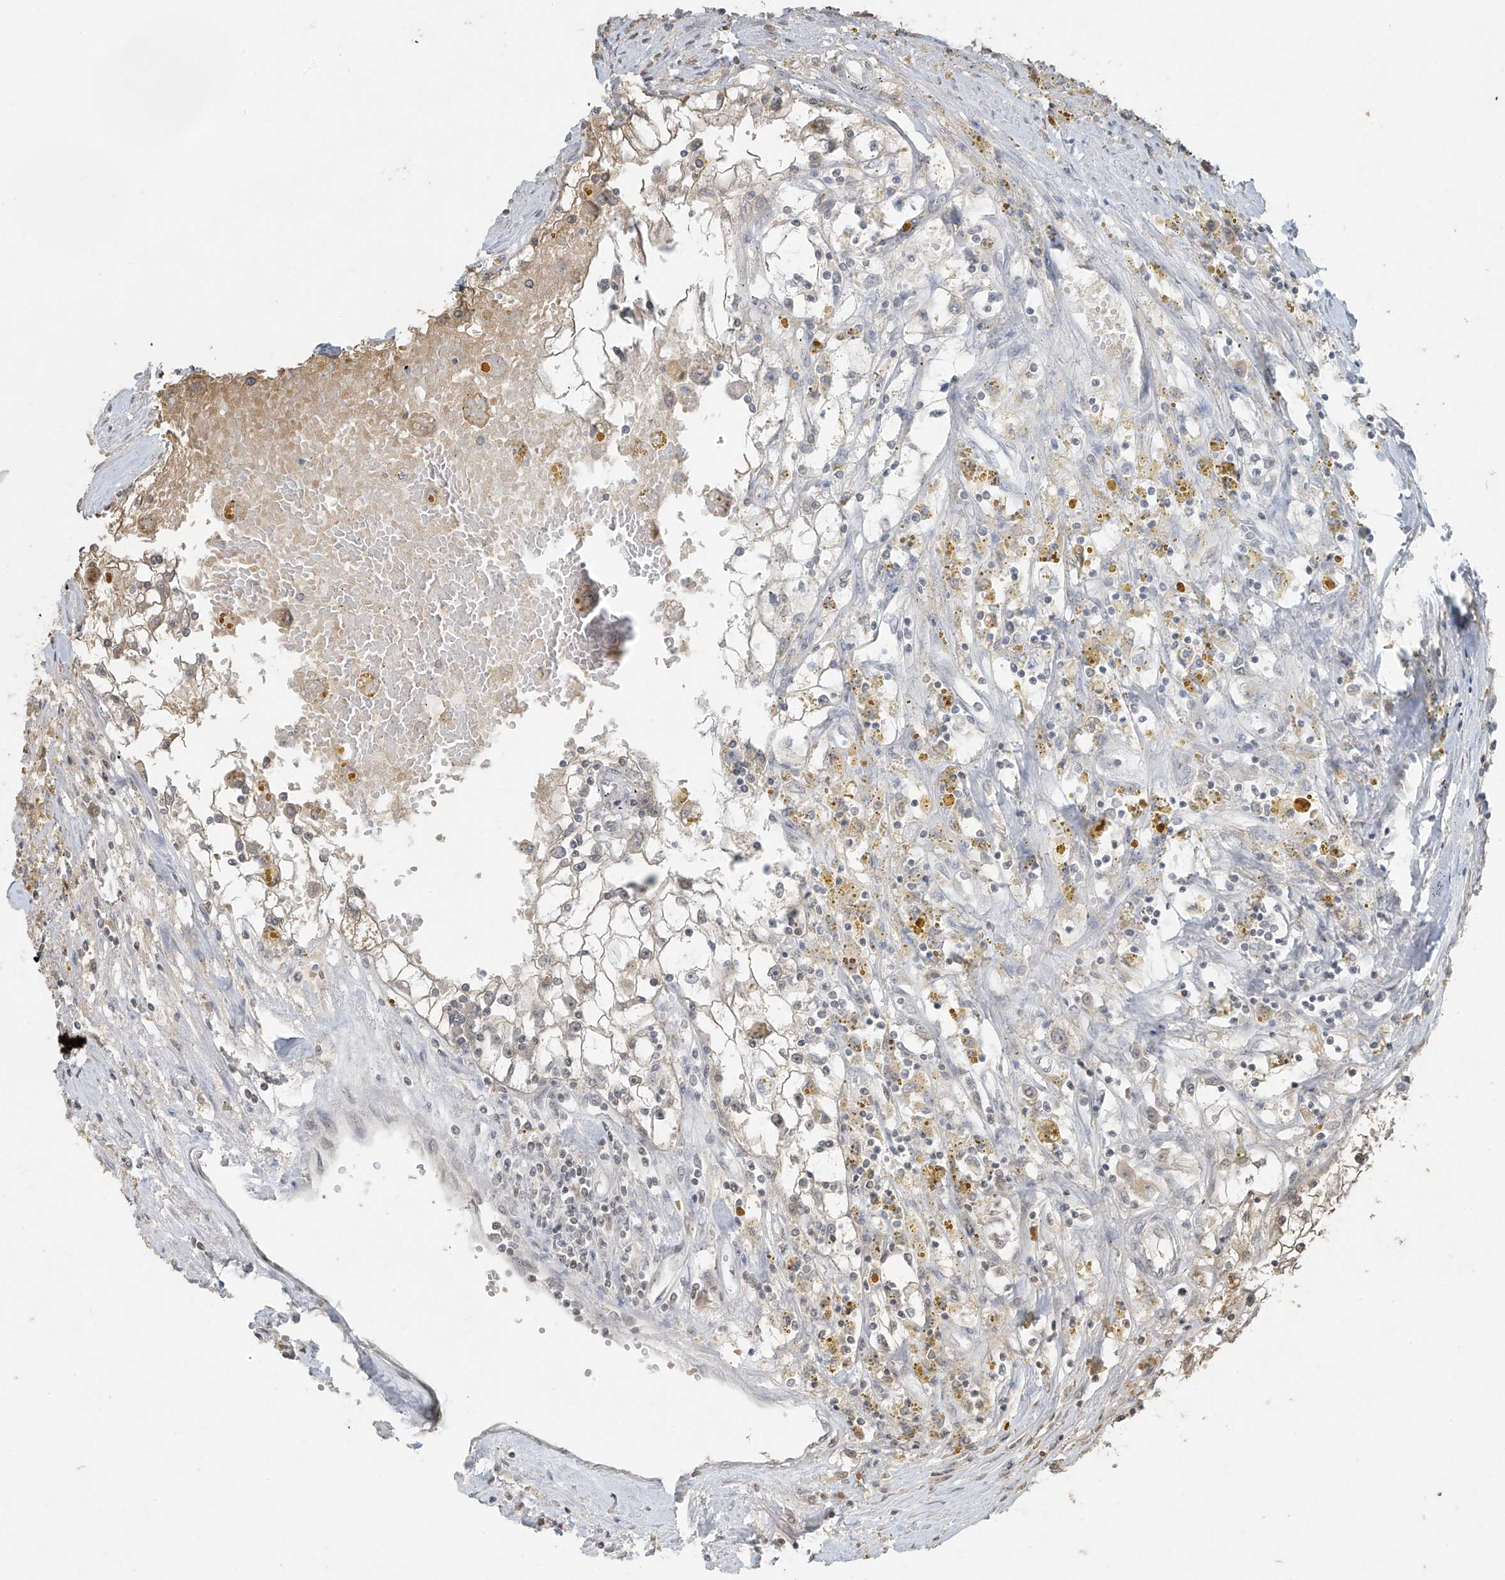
{"staining": {"intensity": "negative", "quantity": "none", "location": "none"}, "tissue": "renal cancer", "cell_type": "Tumor cells", "image_type": "cancer", "snomed": [{"axis": "morphology", "description": "Adenocarcinoma, NOS"}, {"axis": "topography", "description": "Kidney"}], "caption": "Tumor cells show no significant protein staining in renal cancer.", "gene": "TTC22", "patient": {"sex": "male", "age": 56}}